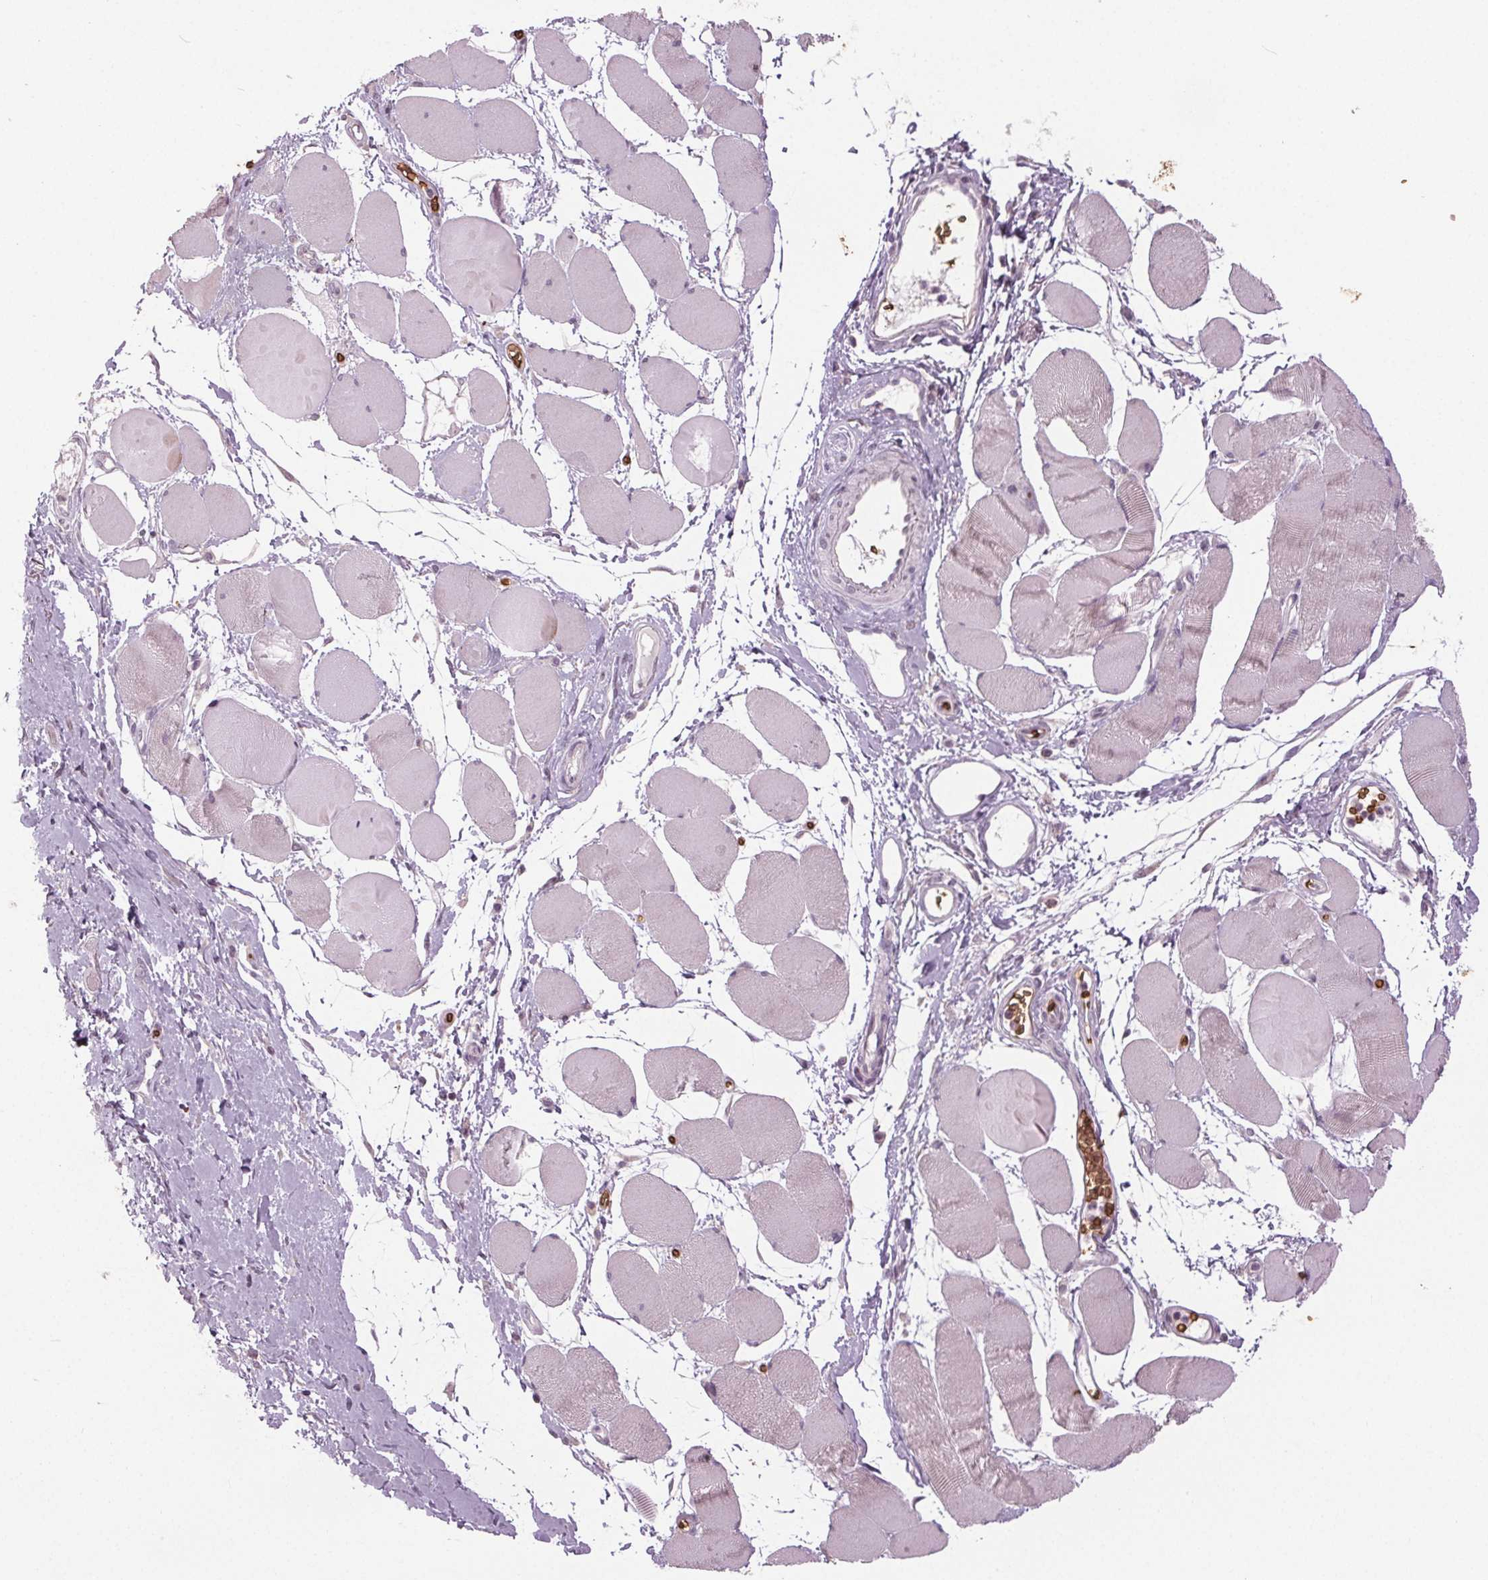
{"staining": {"intensity": "negative", "quantity": "none", "location": "none"}, "tissue": "skeletal muscle", "cell_type": "Myocytes", "image_type": "normal", "snomed": [{"axis": "morphology", "description": "Normal tissue, NOS"}, {"axis": "topography", "description": "Skeletal muscle"}], "caption": "An image of human skeletal muscle is negative for staining in myocytes. (Brightfield microscopy of DAB (3,3'-diaminobenzidine) immunohistochemistry (IHC) at high magnification).", "gene": "SLC4A1", "patient": {"sex": "female", "age": 75}}